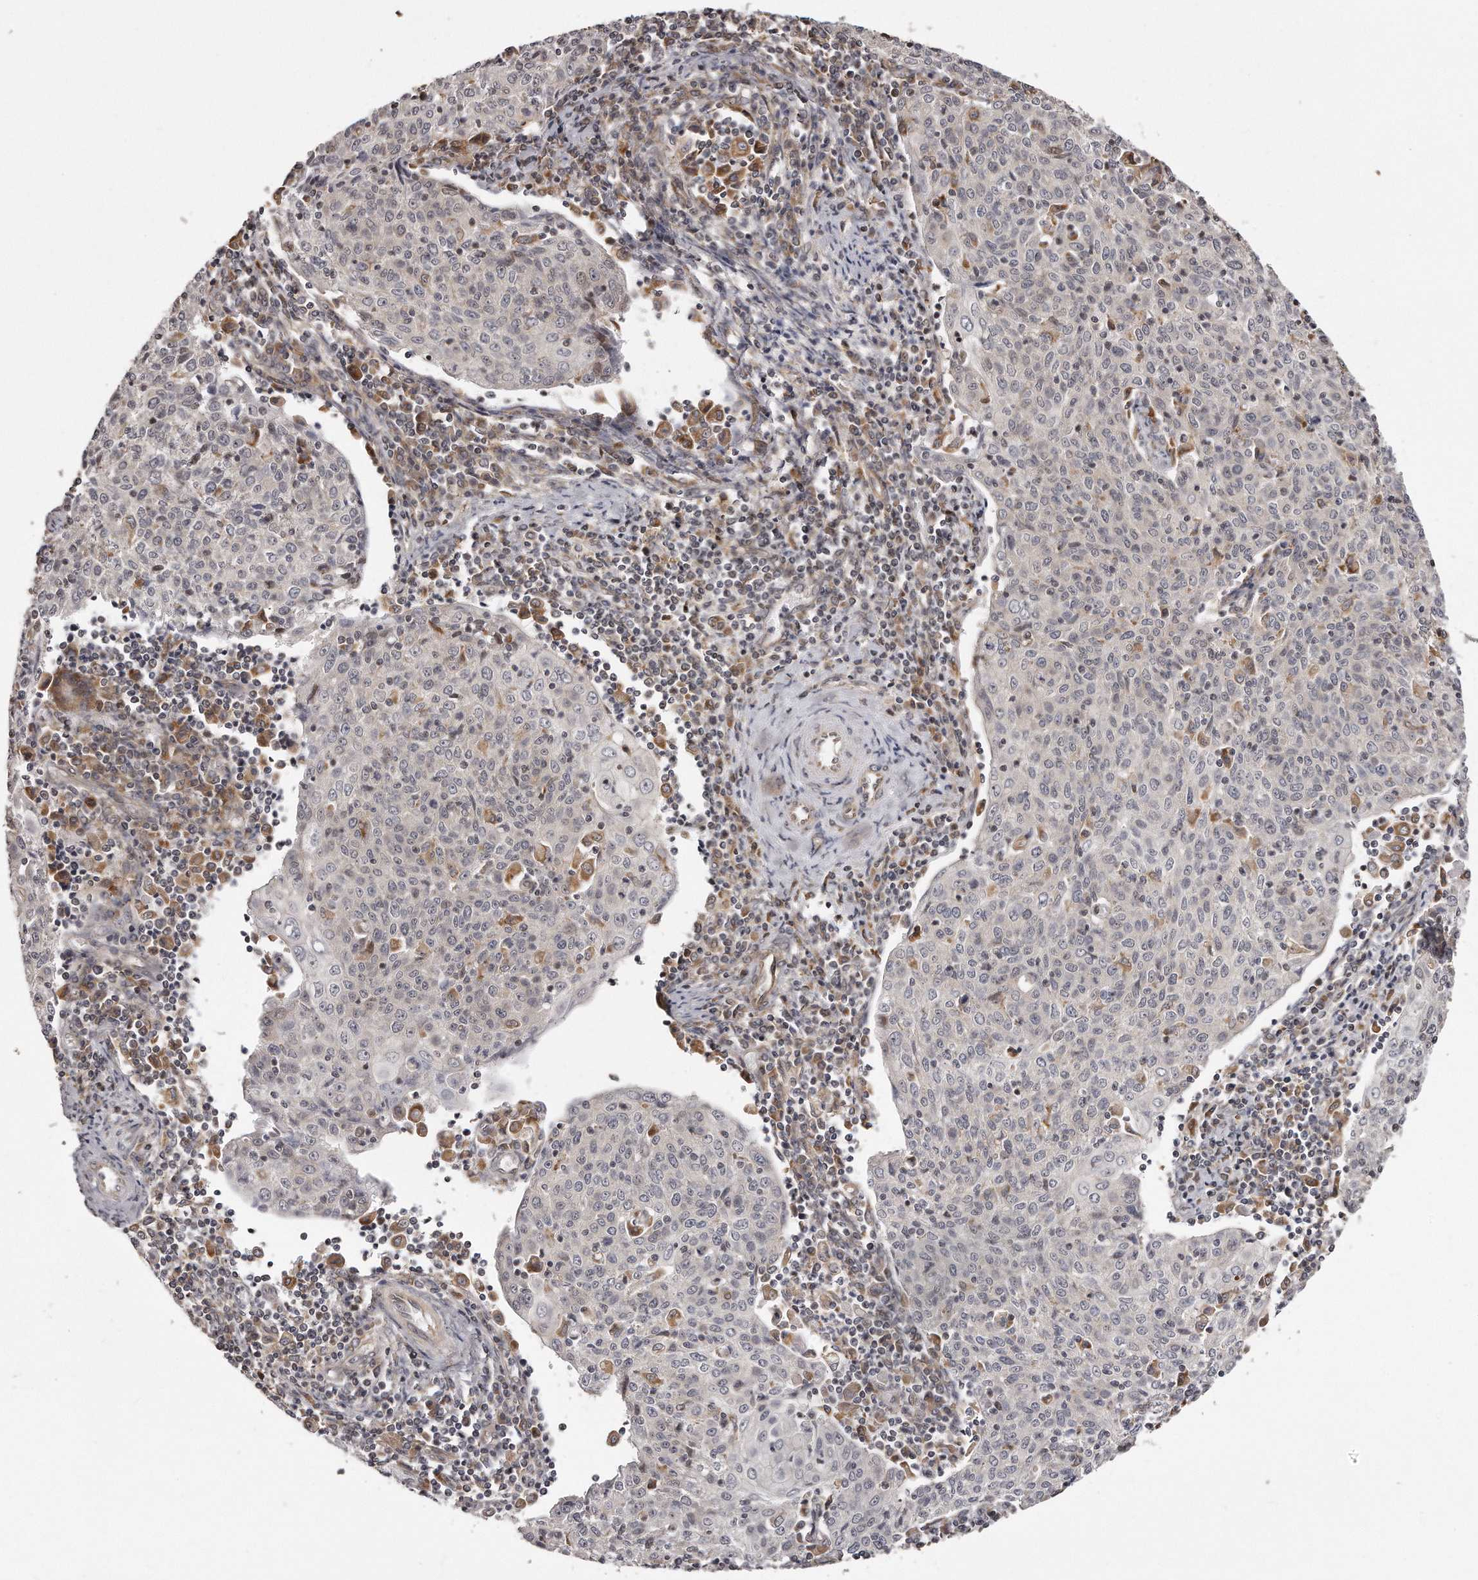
{"staining": {"intensity": "negative", "quantity": "none", "location": "none"}, "tissue": "cervical cancer", "cell_type": "Tumor cells", "image_type": "cancer", "snomed": [{"axis": "morphology", "description": "Squamous cell carcinoma, NOS"}, {"axis": "topography", "description": "Cervix"}], "caption": "A high-resolution micrograph shows immunohistochemistry (IHC) staining of cervical squamous cell carcinoma, which displays no significant expression in tumor cells. Nuclei are stained in blue.", "gene": "TRAPPC14", "patient": {"sex": "female", "age": 48}}